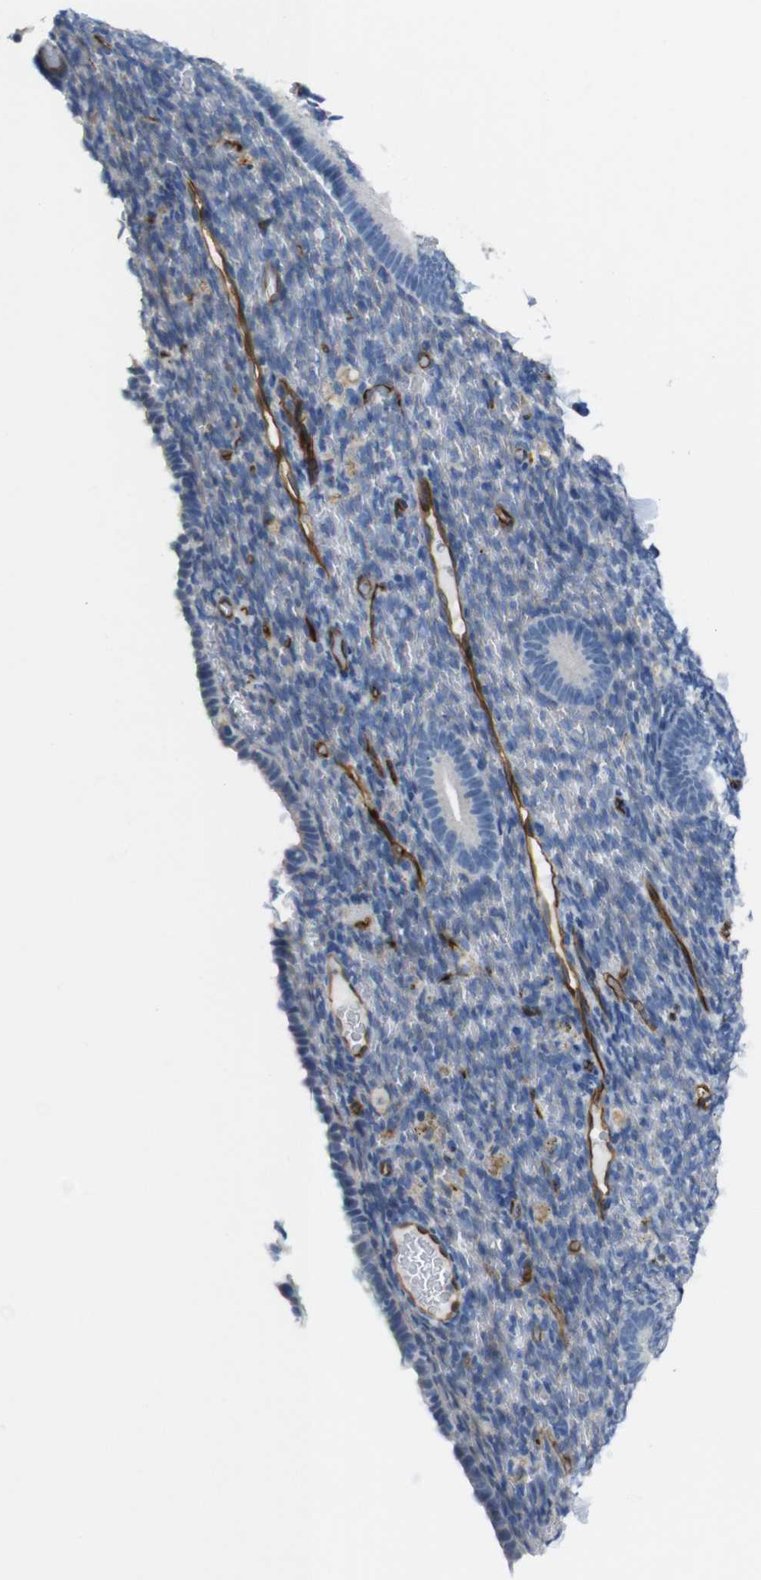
{"staining": {"intensity": "negative", "quantity": "none", "location": "none"}, "tissue": "endometrium", "cell_type": "Cells in endometrial stroma", "image_type": "normal", "snomed": [{"axis": "morphology", "description": "Normal tissue, NOS"}, {"axis": "topography", "description": "Endometrium"}], "caption": "Cells in endometrial stroma are negative for protein expression in normal human endometrium. Brightfield microscopy of immunohistochemistry (IHC) stained with DAB (3,3'-diaminobenzidine) (brown) and hematoxylin (blue), captured at high magnification.", "gene": "HSPA12B", "patient": {"sex": "female", "age": 51}}